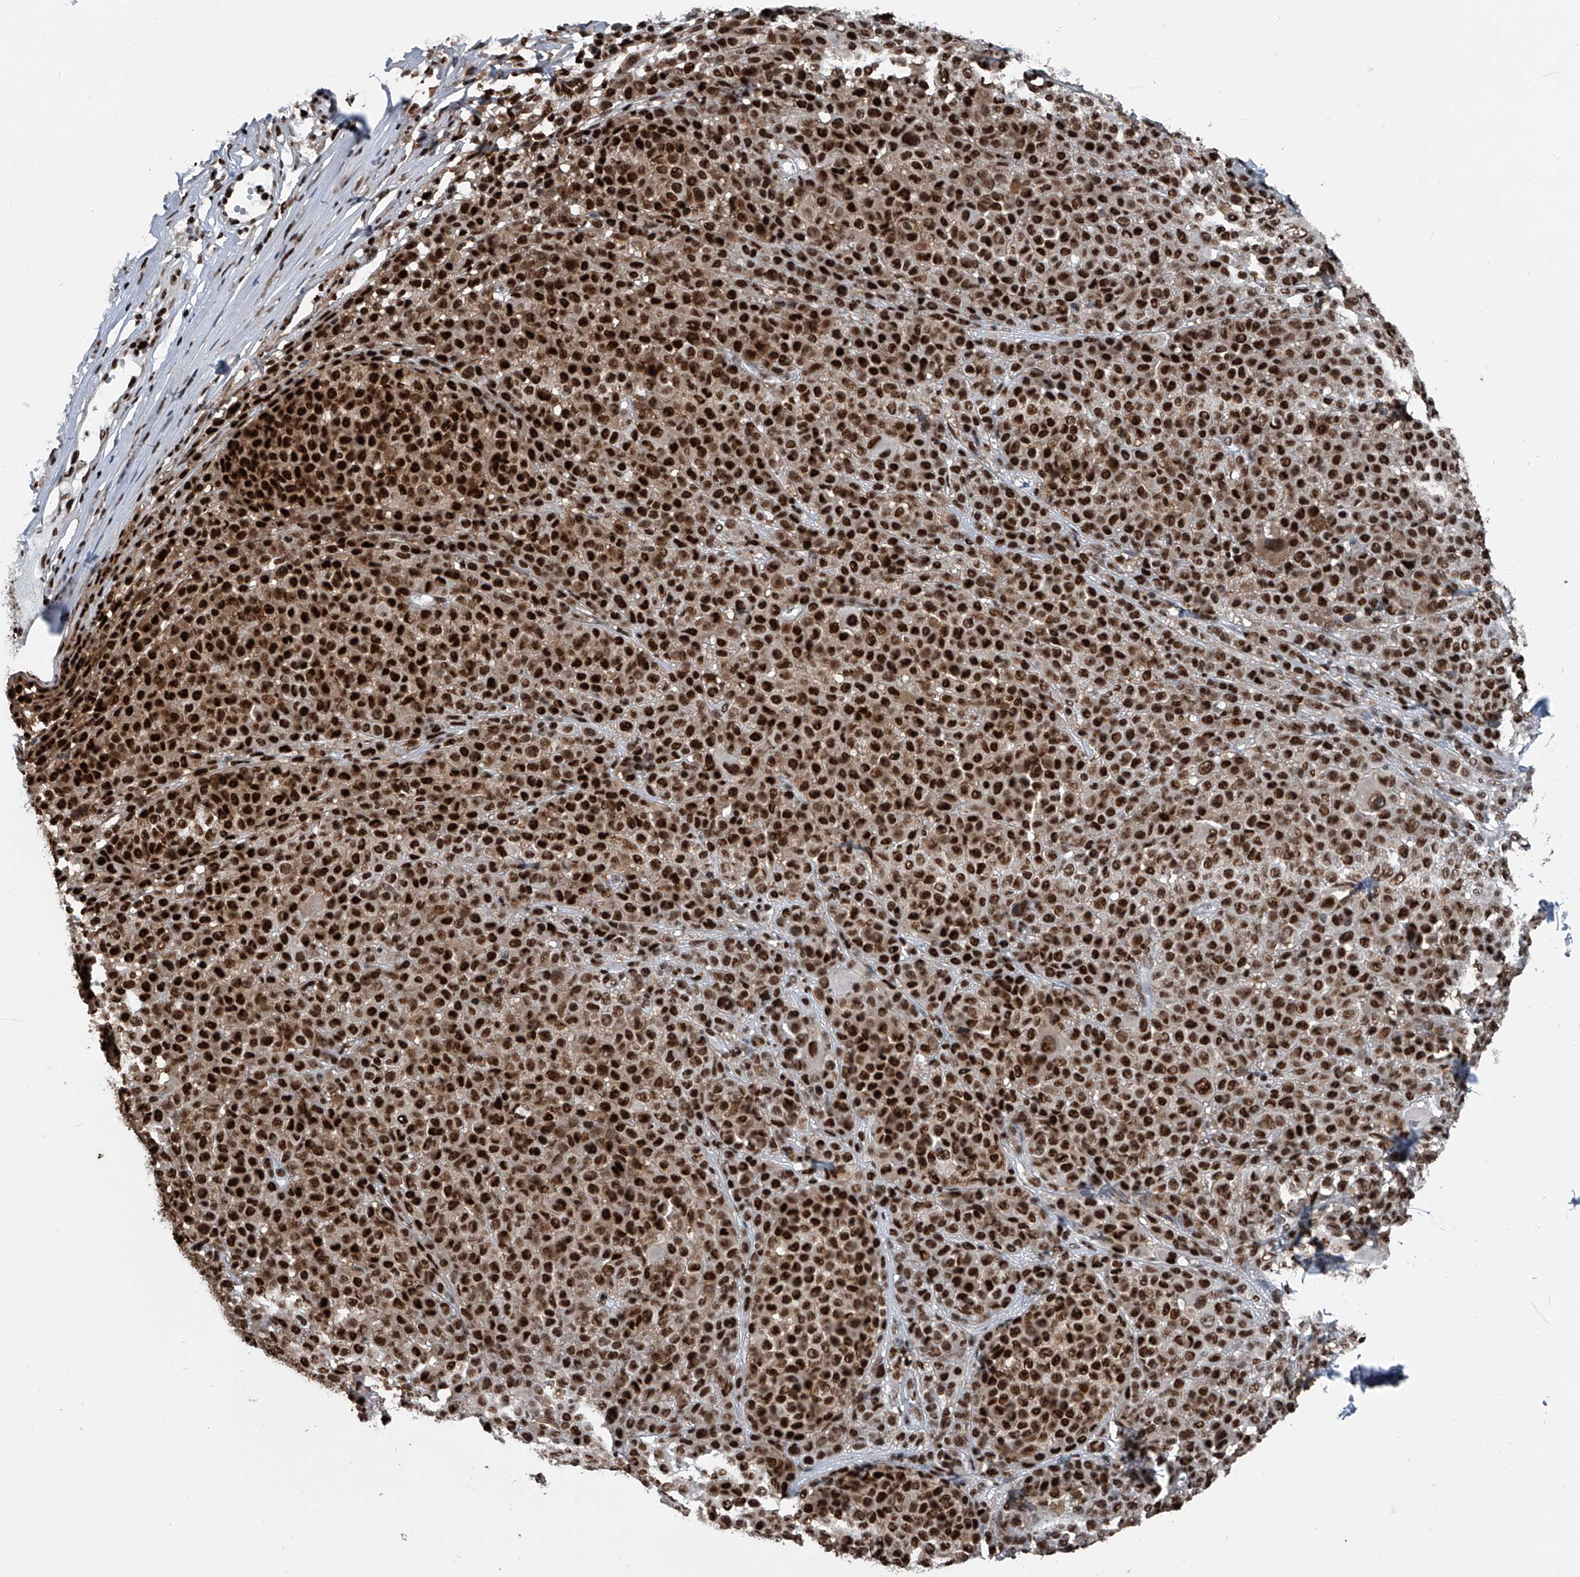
{"staining": {"intensity": "strong", "quantity": ">75%", "location": "cytoplasmic/membranous,nuclear"}, "tissue": "melanoma", "cell_type": "Tumor cells", "image_type": "cancer", "snomed": [{"axis": "morphology", "description": "Malignant melanoma, NOS"}, {"axis": "topography", "description": "Skin"}], "caption": "High-magnification brightfield microscopy of melanoma stained with DAB (brown) and counterstained with hematoxylin (blue). tumor cells exhibit strong cytoplasmic/membranous and nuclear staining is appreciated in about>75% of cells.", "gene": "FKBP5", "patient": {"sex": "female", "age": 94}}